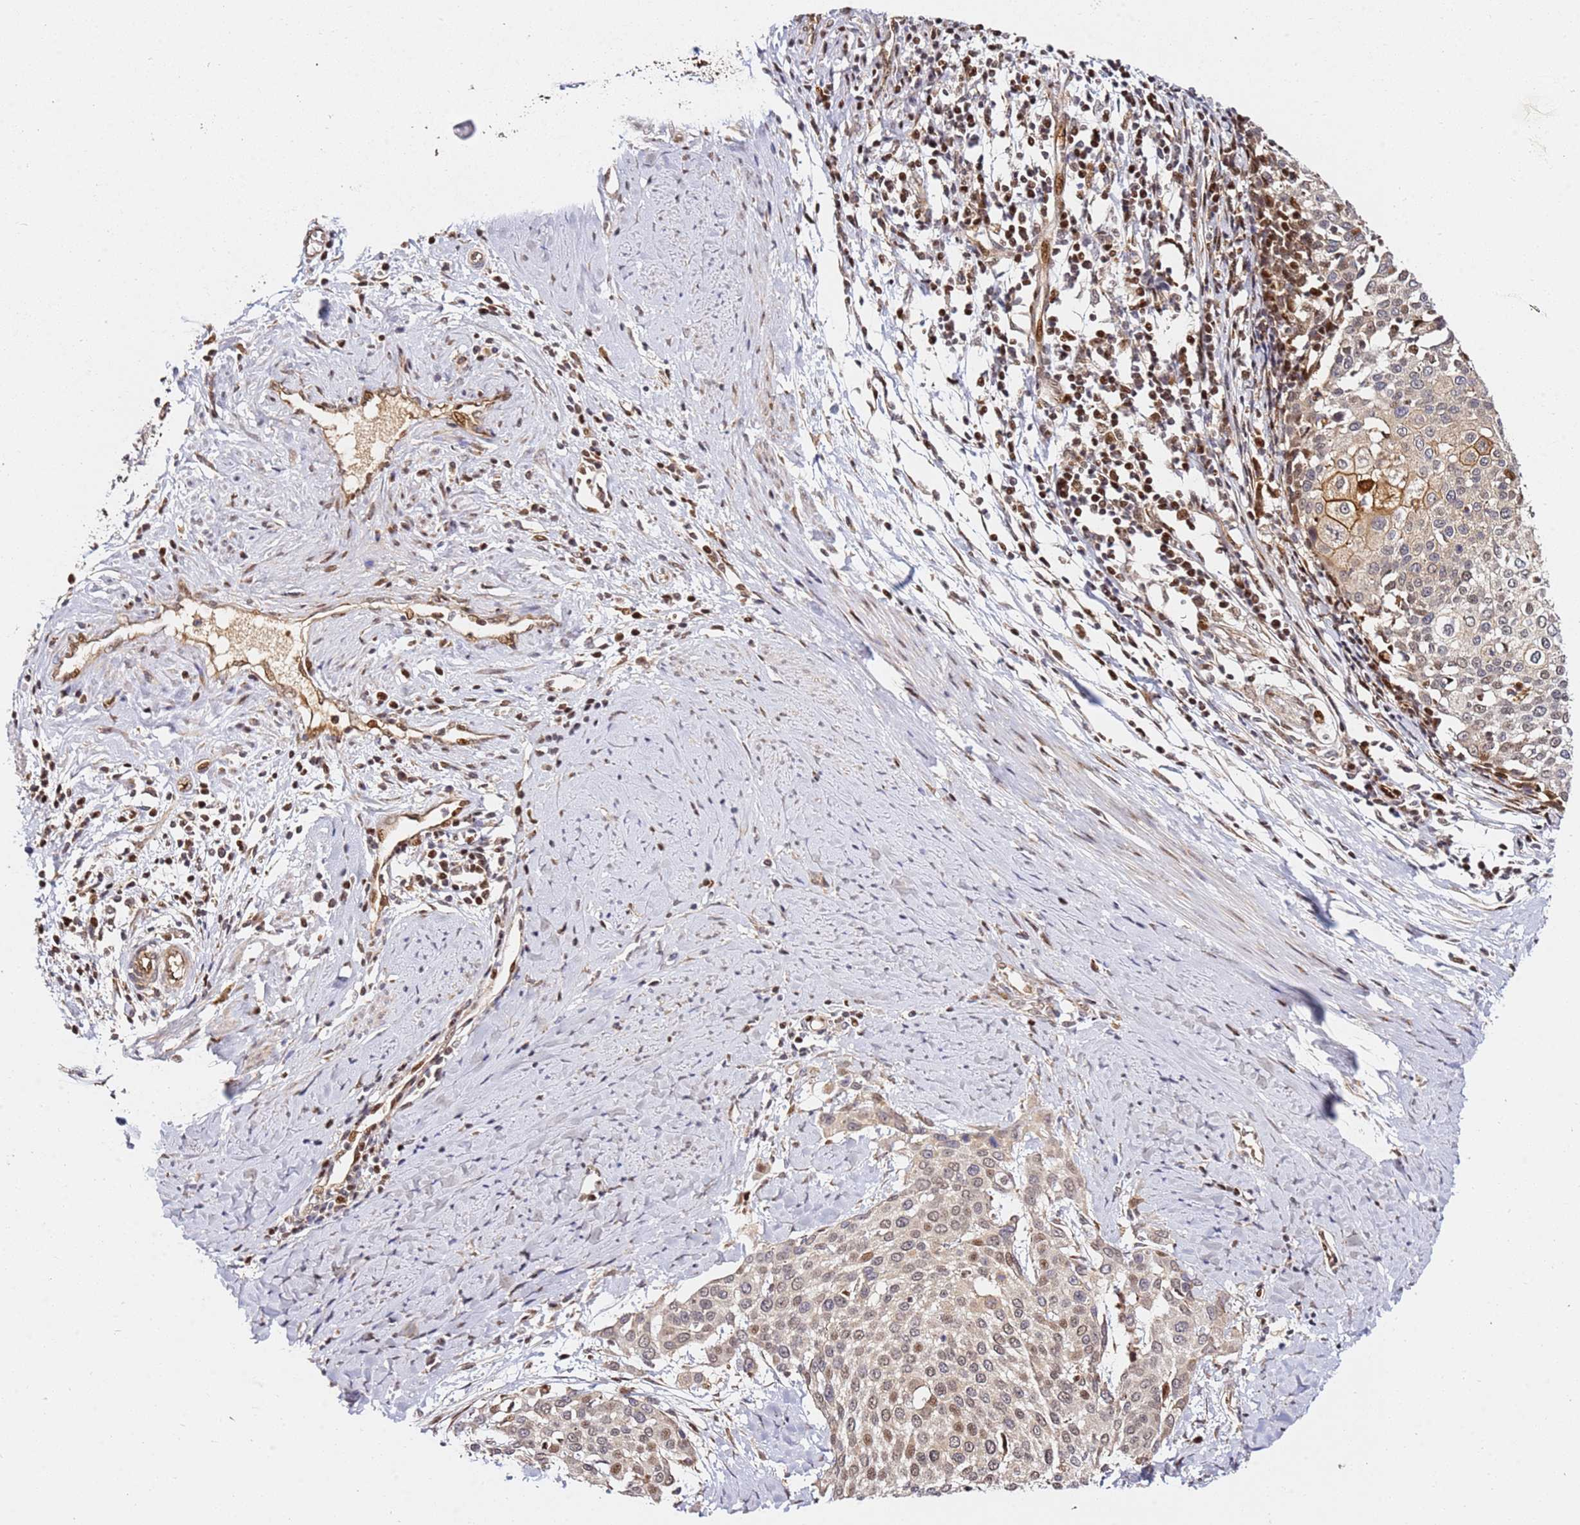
{"staining": {"intensity": "moderate", "quantity": "25%-75%", "location": "nuclear"}, "tissue": "cervical cancer", "cell_type": "Tumor cells", "image_type": "cancer", "snomed": [{"axis": "morphology", "description": "Squamous cell carcinoma, NOS"}, {"axis": "topography", "description": "Cervix"}], "caption": "Cervical cancer (squamous cell carcinoma) stained with a protein marker exhibits moderate staining in tumor cells.", "gene": "SMOX", "patient": {"sex": "female", "age": 44}}